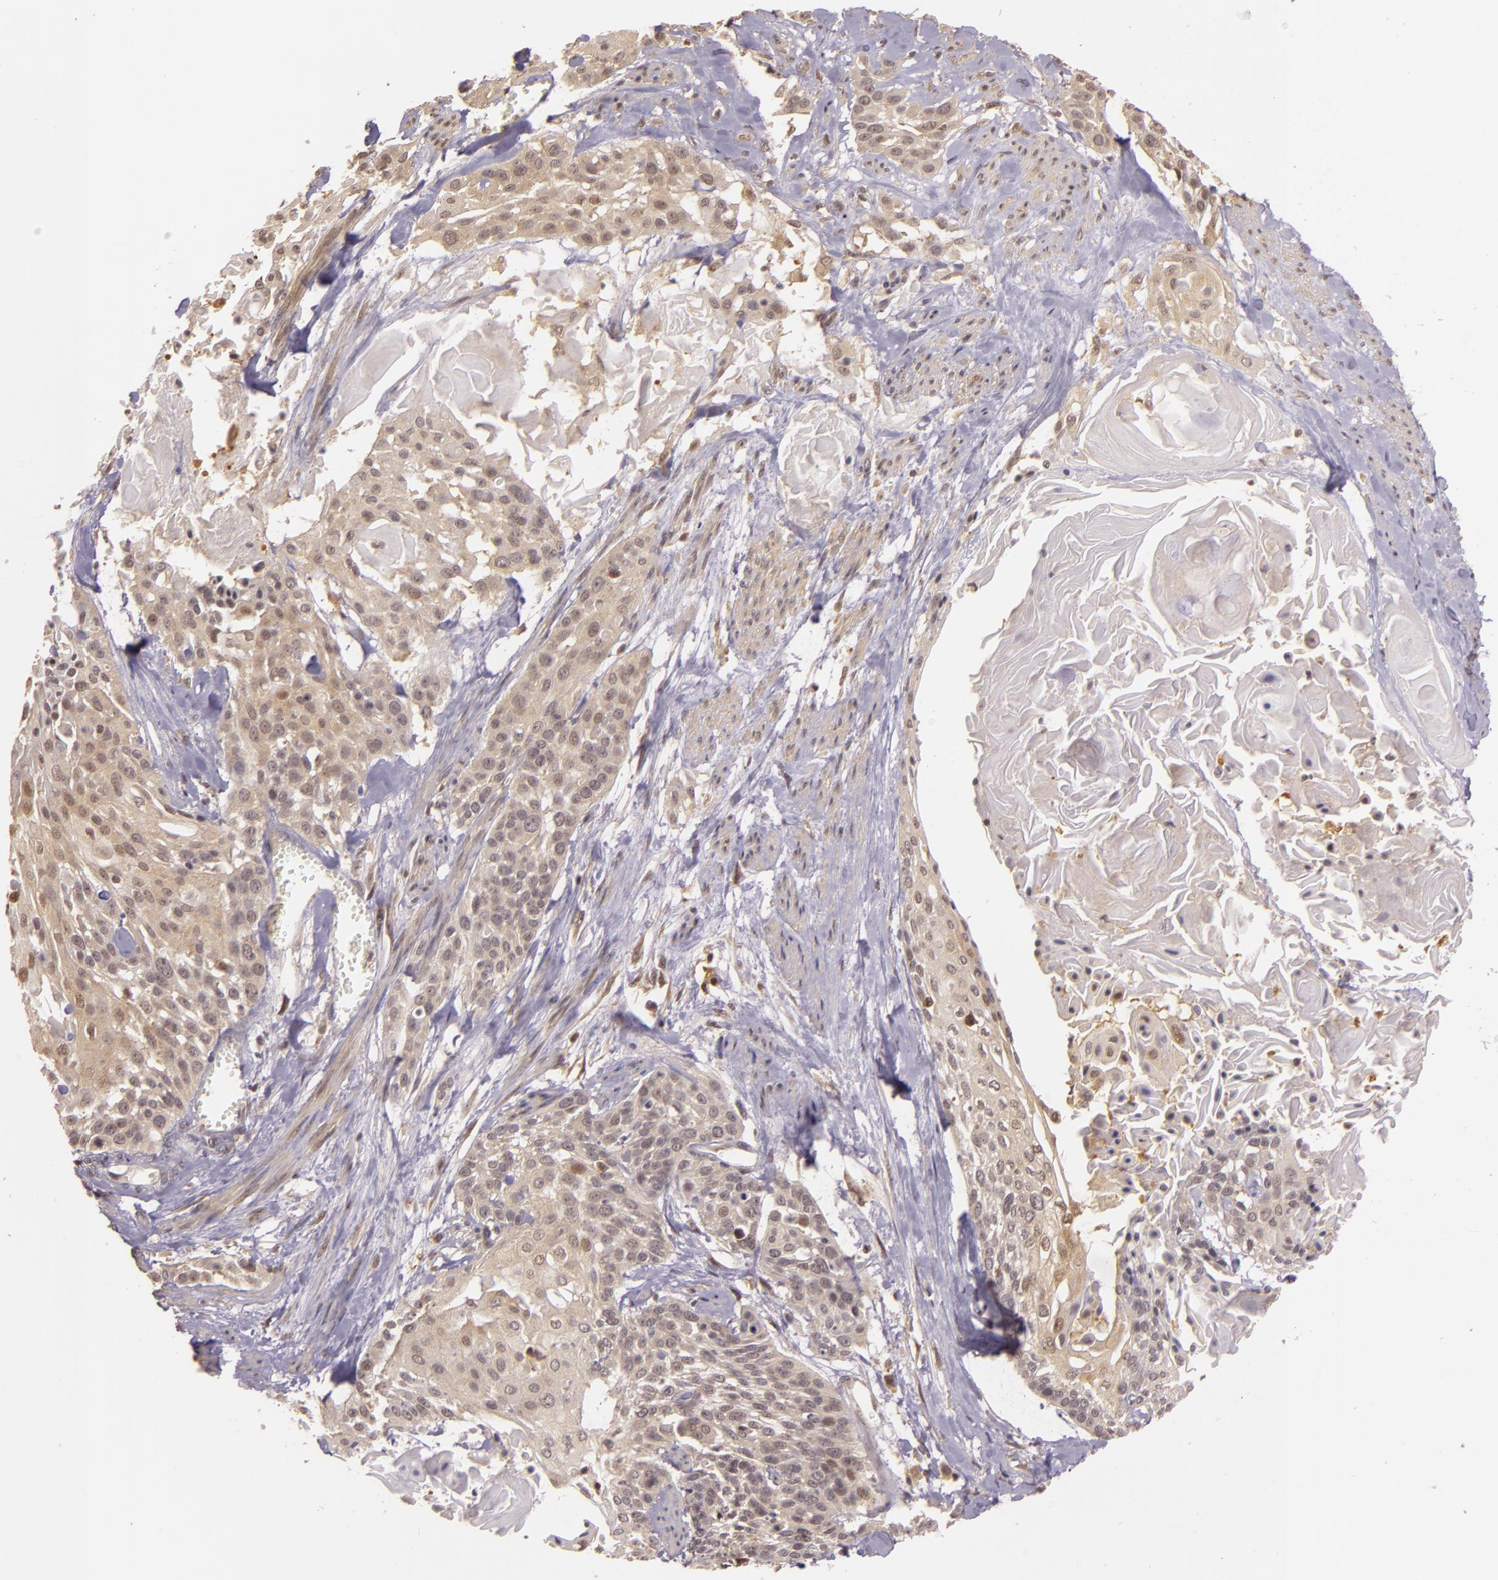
{"staining": {"intensity": "weak", "quantity": ">75%", "location": "cytoplasmic/membranous,nuclear"}, "tissue": "cervical cancer", "cell_type": "Tumor cells", "image_type": "cancer", "snomed": [{"axis": "morphology", "description": "Squamous cell carcinoma, NOS"}, {"axis": "topography", "description": "Cervix"}], "caption": "Immunohistochemistry image of squamous cell carcinoma (cervical) stained for a protein (brown), which demonstrates low levels of weak cytoplasmic/membranous and nuclear expression in approximately >75% of tumor cells.", "gene": "TXNRD2", "patient": {"sex": "female", "age": 57}}